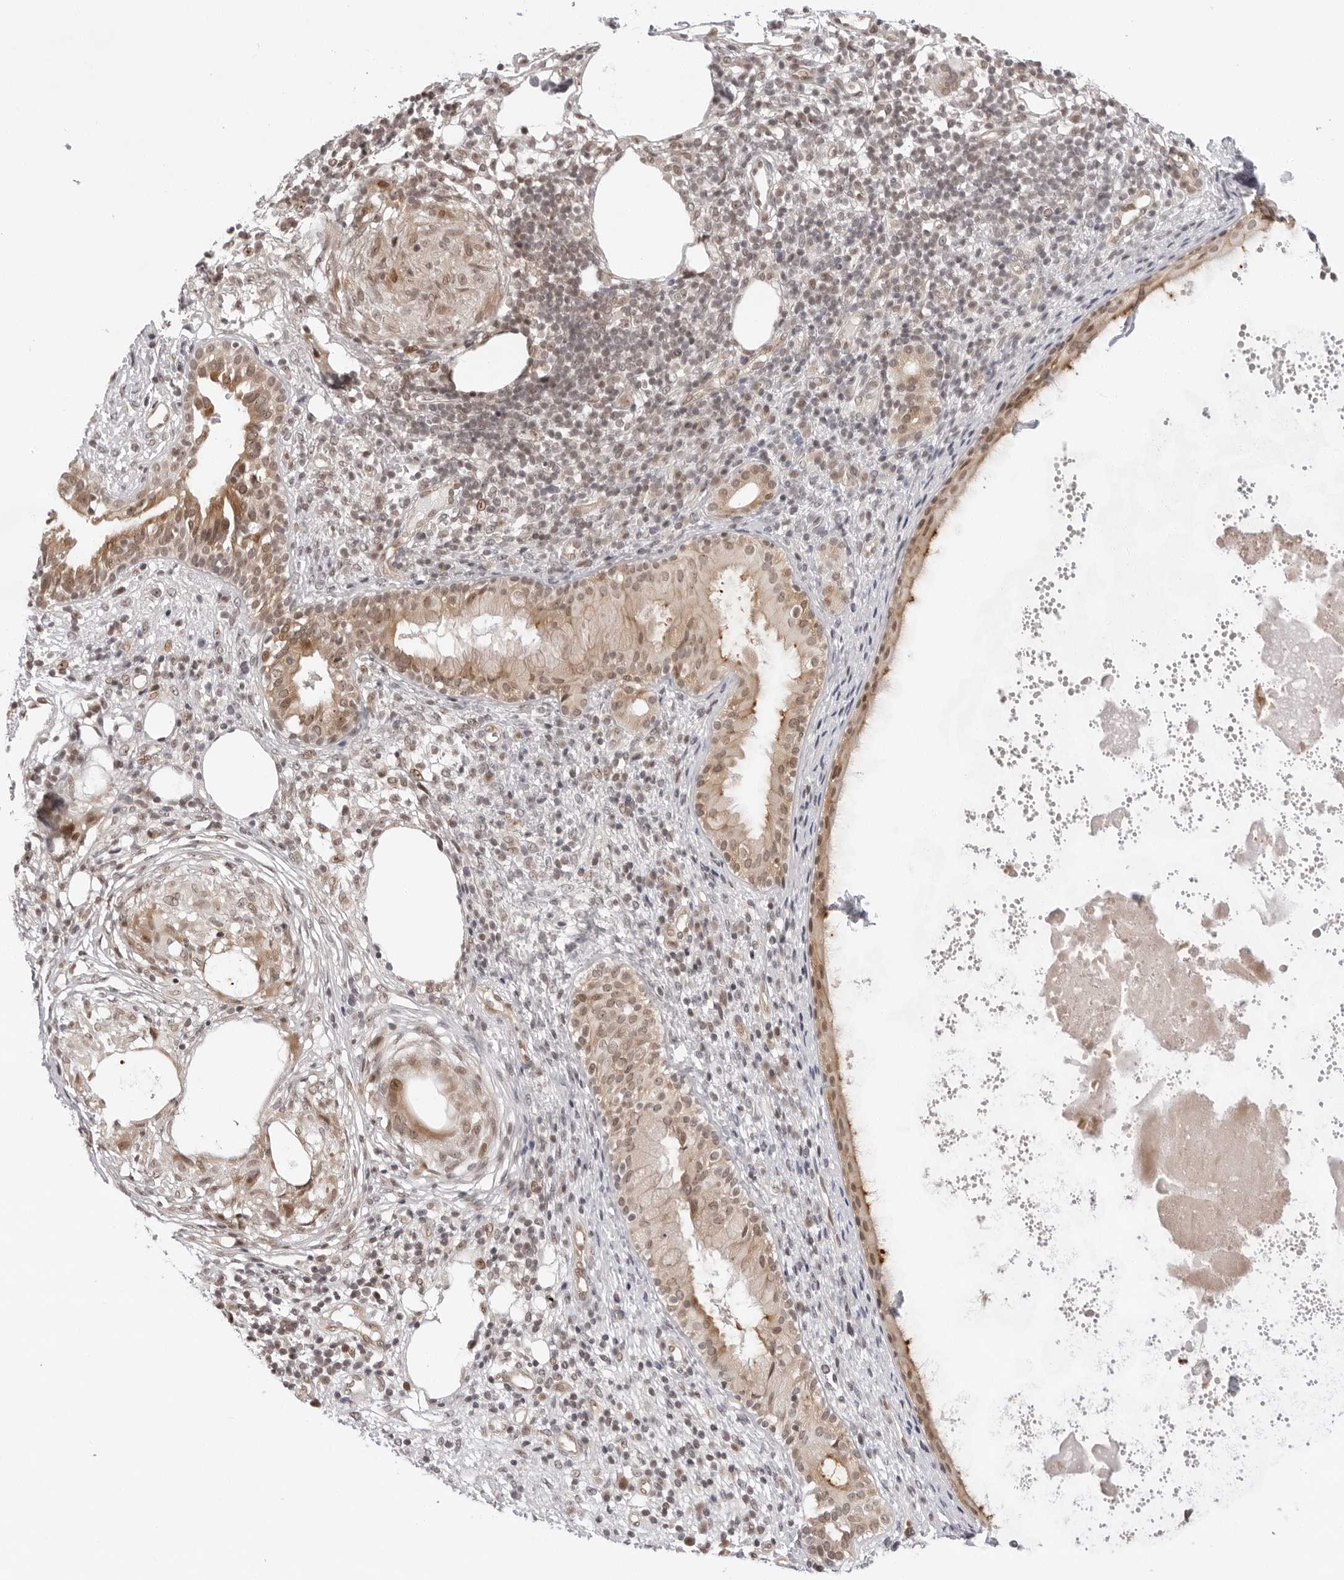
{"staining": {"intensity": "moderate", "quantity": ">75%", "location": "cytoplasmic/membranous,nuclear"}, "tissue": "nasopharynx", "cell_type": "Respiratory epithelial cells", "image_type": "normal", "snomed": [{"axis": "morphology", "description": "Normal tissue, NOS"}, {"axis": "topography", "description": "Nasopharynx"}], "caption": "Immunohistochemistry staining of unremarkable nasopharynx, which reveals medium levels of moderate cytoplasmic/membranous,nuclear staining in about >75% of respiratory epithelial cells indicating moderate cytoplasmic/membranous,nuclear protein staining. The staining was performed using DAB (3,3'-diaminobenzidine) (brown) for protein detection and nuclei were counterstained in hematoxylin (blue).", "gene": "ITGB3BP", "patient": {"sex": "male", "age": 22}}